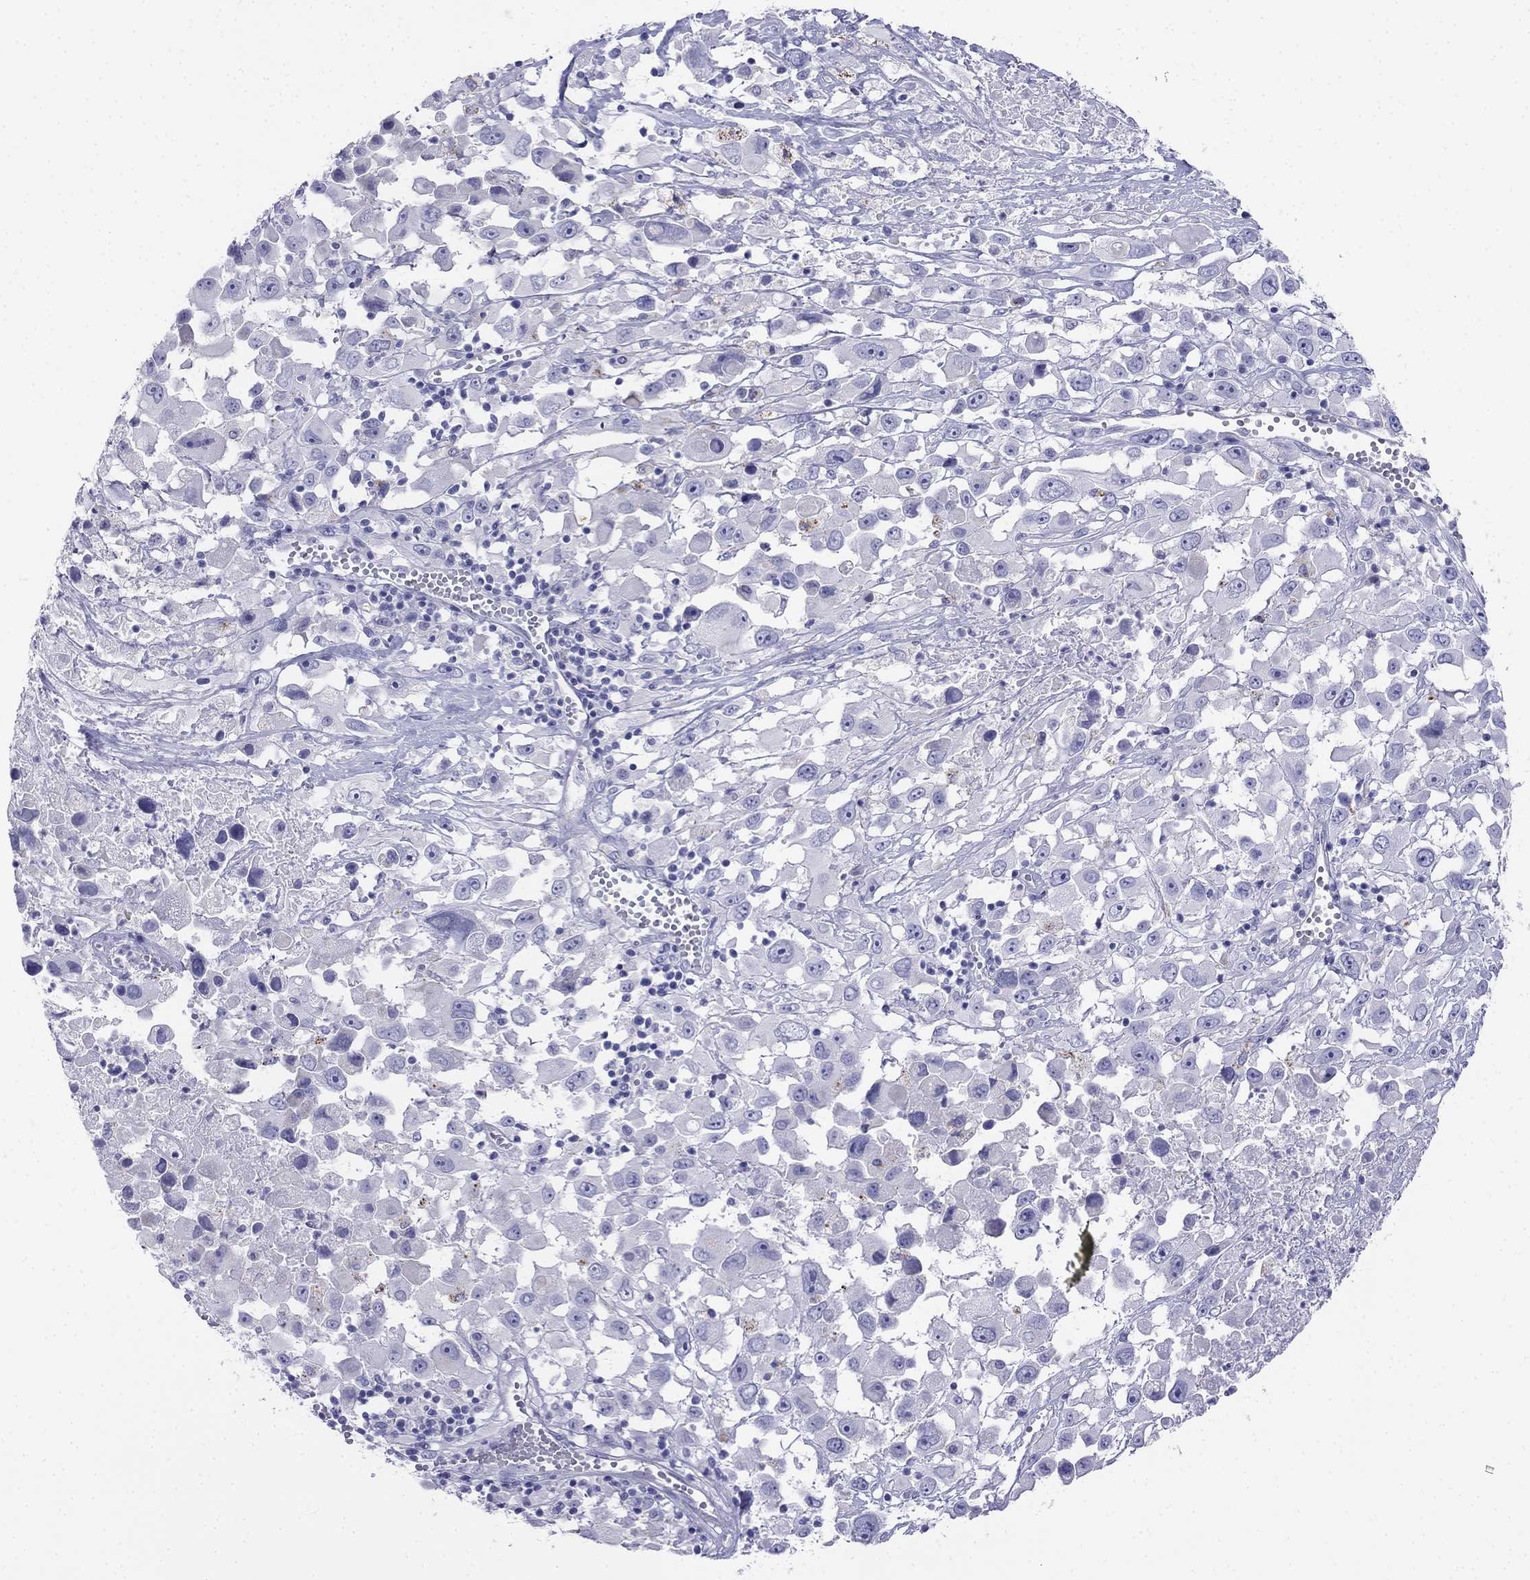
{"staining": {"intensity": "negative", "quantity": "none", "location": "none"}, "tissue": "melanoma", "cell_type": "Tumor cells", "image_type": "cancer", "snomed": [{"axis": "morphology", "description": "Malignant melanoma, Metastatic site"}, {"axis": "topography", "description": "Soft tissue"}], "caption": "DAB (3,3'-diaminobenzidine) immunohistochemical staining of human melanoma displays no significant expression in tumor cells.", "gene": "ALOXE3", "patient": {"sex": "male", "age": 50}}